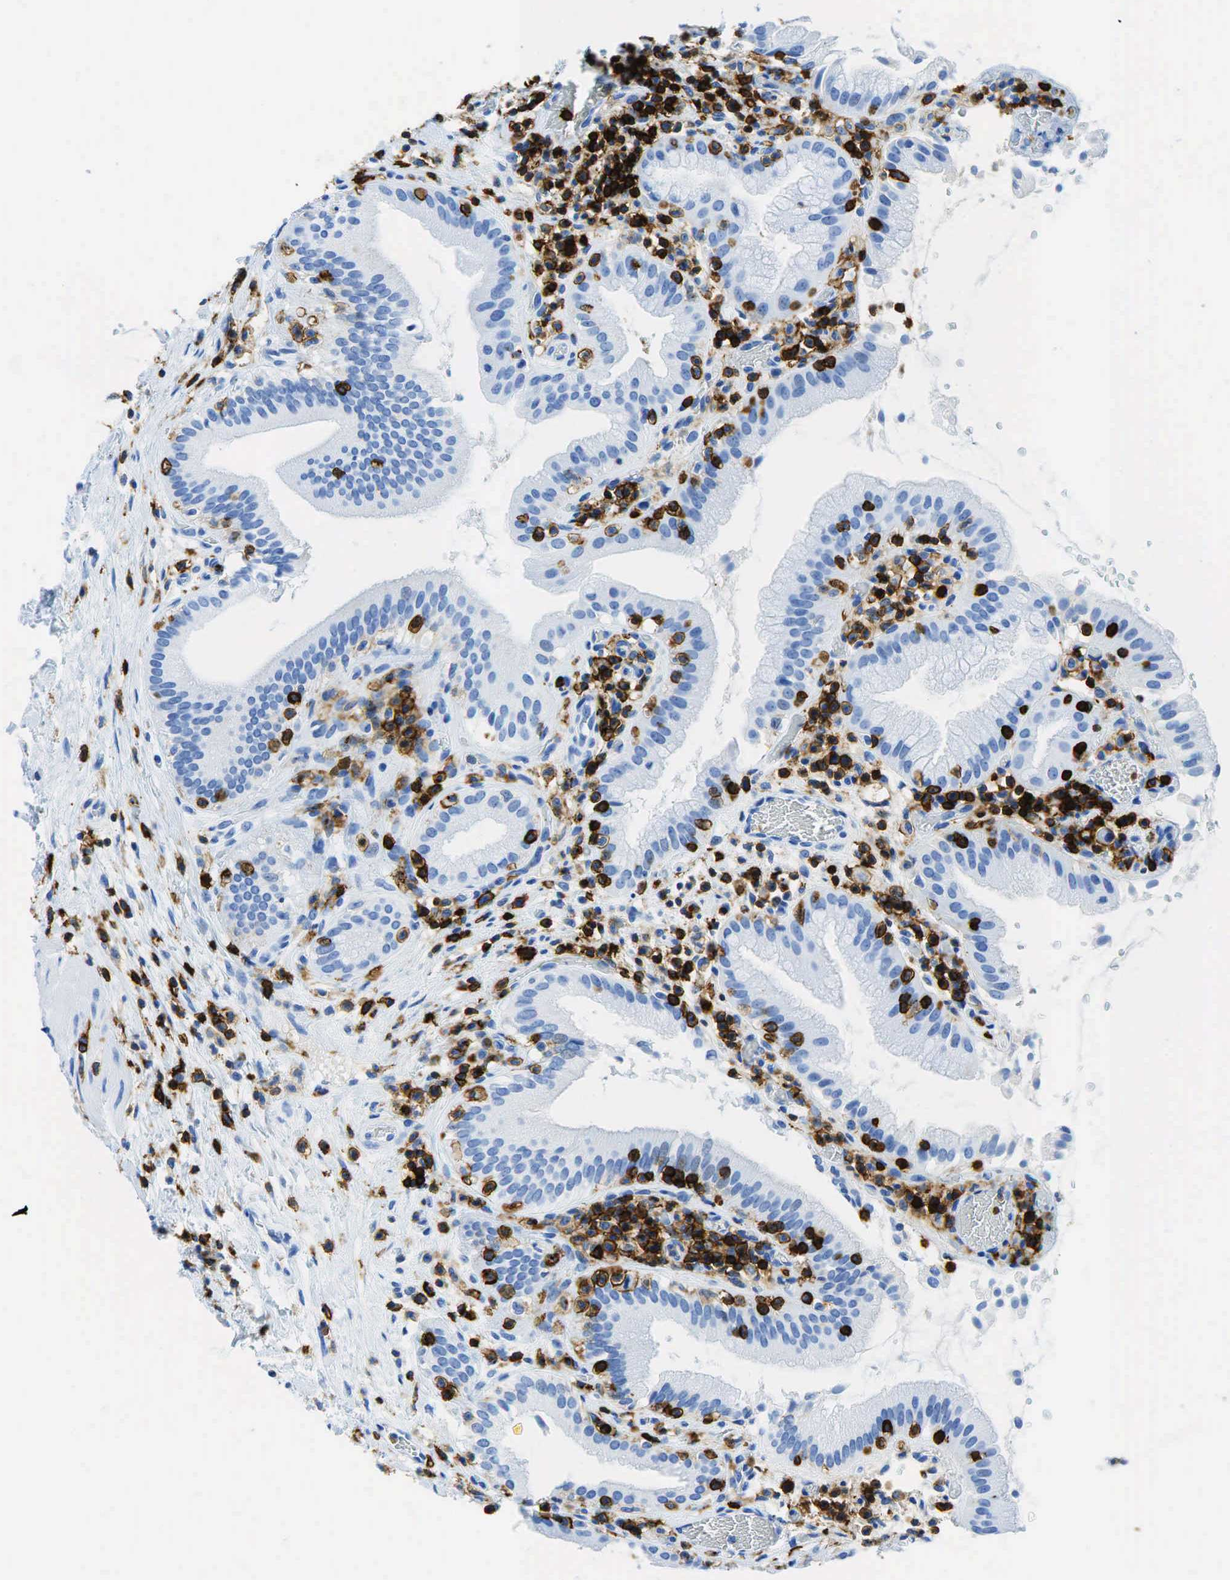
{"staining": {"intensity": "negative", "quantity": "none", "location": "none"}, "tissue": "gallbladder", "cell_type": "Glandular cells", "image_type": "normal", "snomed": [{"axis": "morphology", "description": "Normal tissue, NOS"}, {"axis": "topography", "description": "Gallbladder"}], "caption": "Gallbladder was stained to show a protein in brown. There is no significant staining in glandular cells. (DAB immunohistochemistry (IHC) visualized using brightfield microscopy, high magnification).", "gene": "PTPRC", "patient": {"sex": "male", "age": 73}}